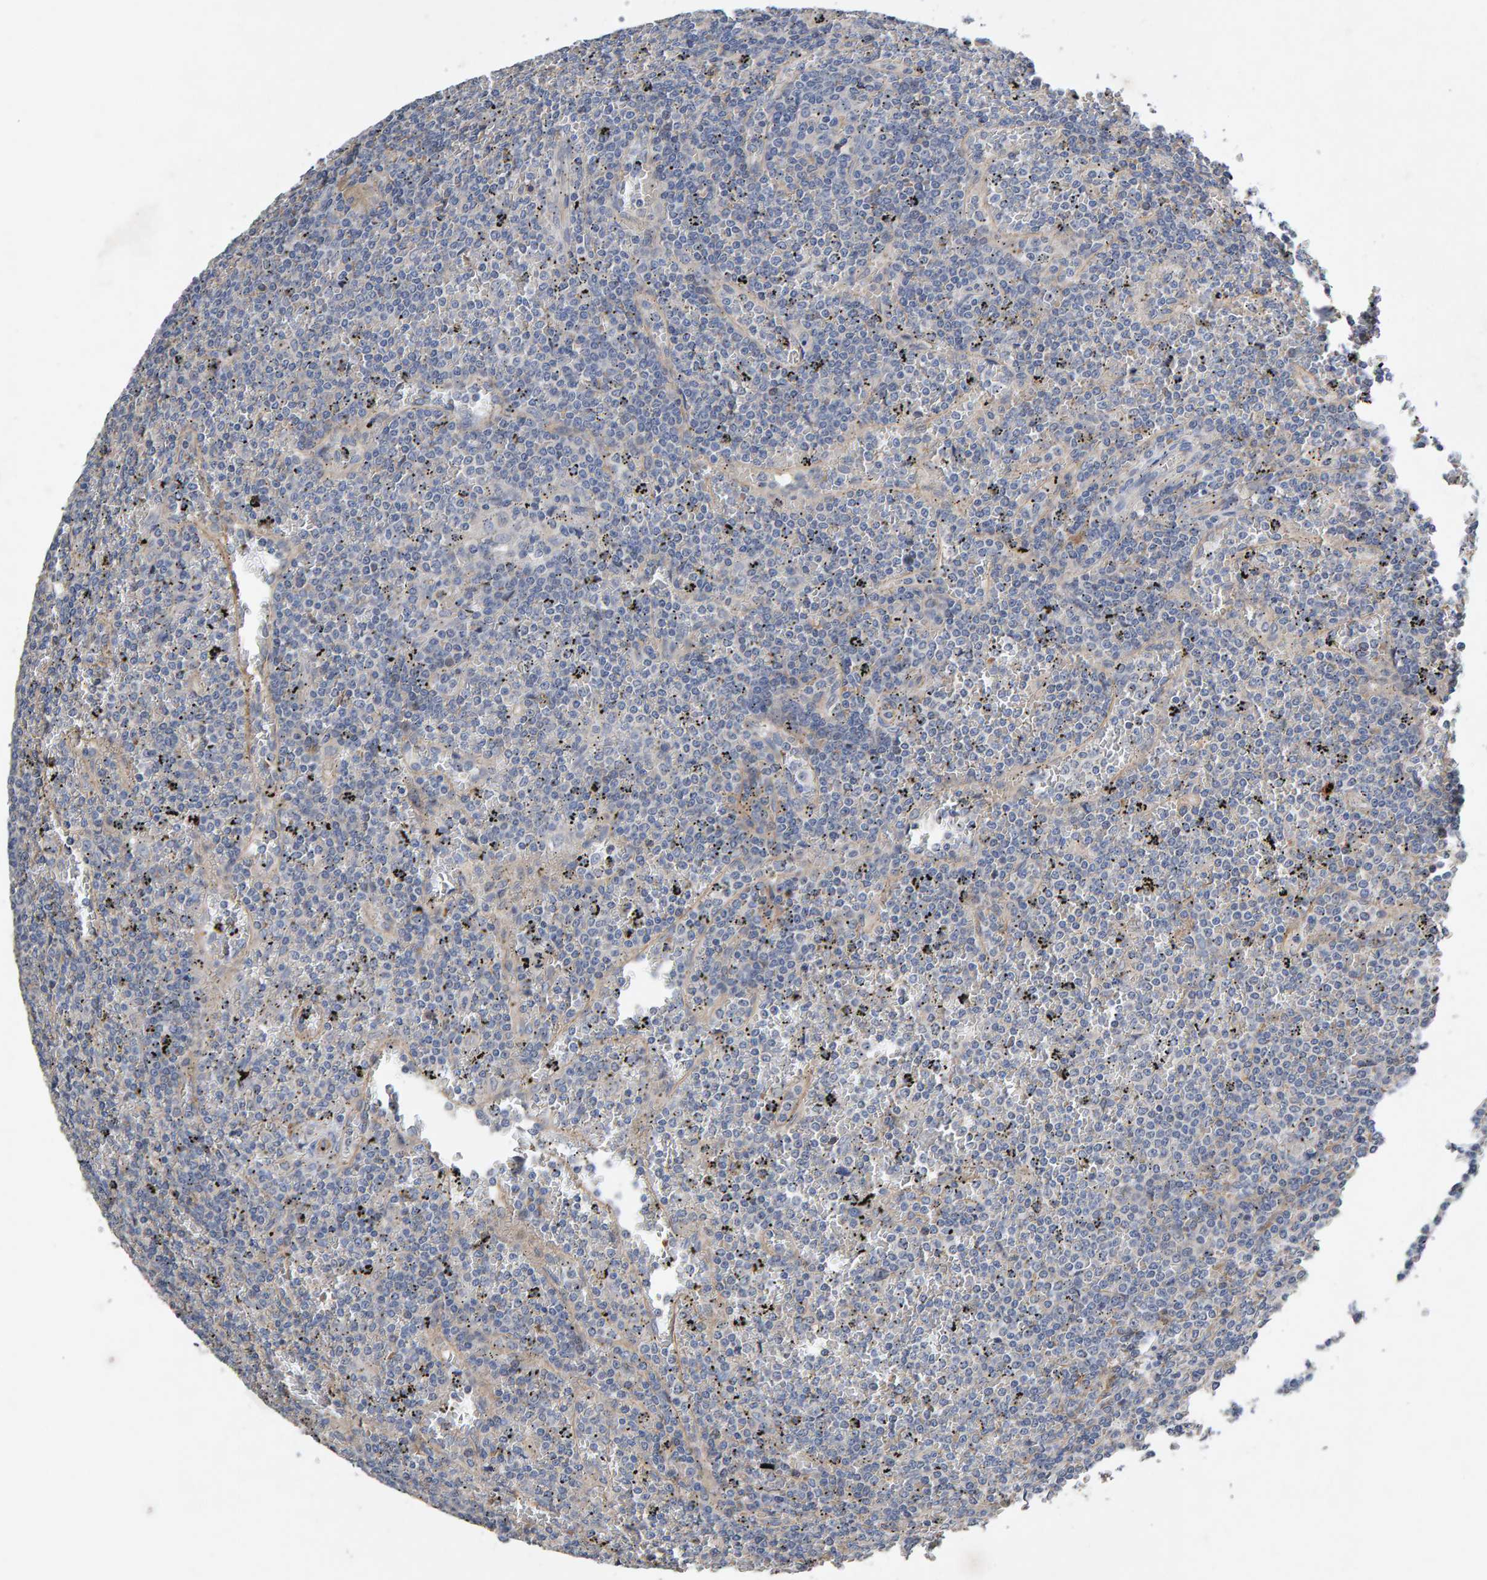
{"staining": {"intensity": "negative", "quantity": "none", "location": "none"}, "tissue": "lymphoma", "cell_type": "Tumor cells", "image_type": "cancer", "snomed": [{"axis": "morphology", "description": "Malignant lymphoma, non-Hodgkin's type, Low grade"}, {"axis": "topography", "description": "Spleen"}], "caption": "Immunohistochemistry (IHC) image of neoplastic tissue: human malignant lymphoma, non-Hodgkin's type (low-grade) stained with DAB (3,3'-diaminobenzidine) shows no significant protein positivity in tumor cells. (DAB (3,3'-diaminobenzidine) immunohistochemistry visualized using brightfield microscopy, high magnification).", "gene": "EFR3A", "patient": {"sex": "female", "age": 19}}